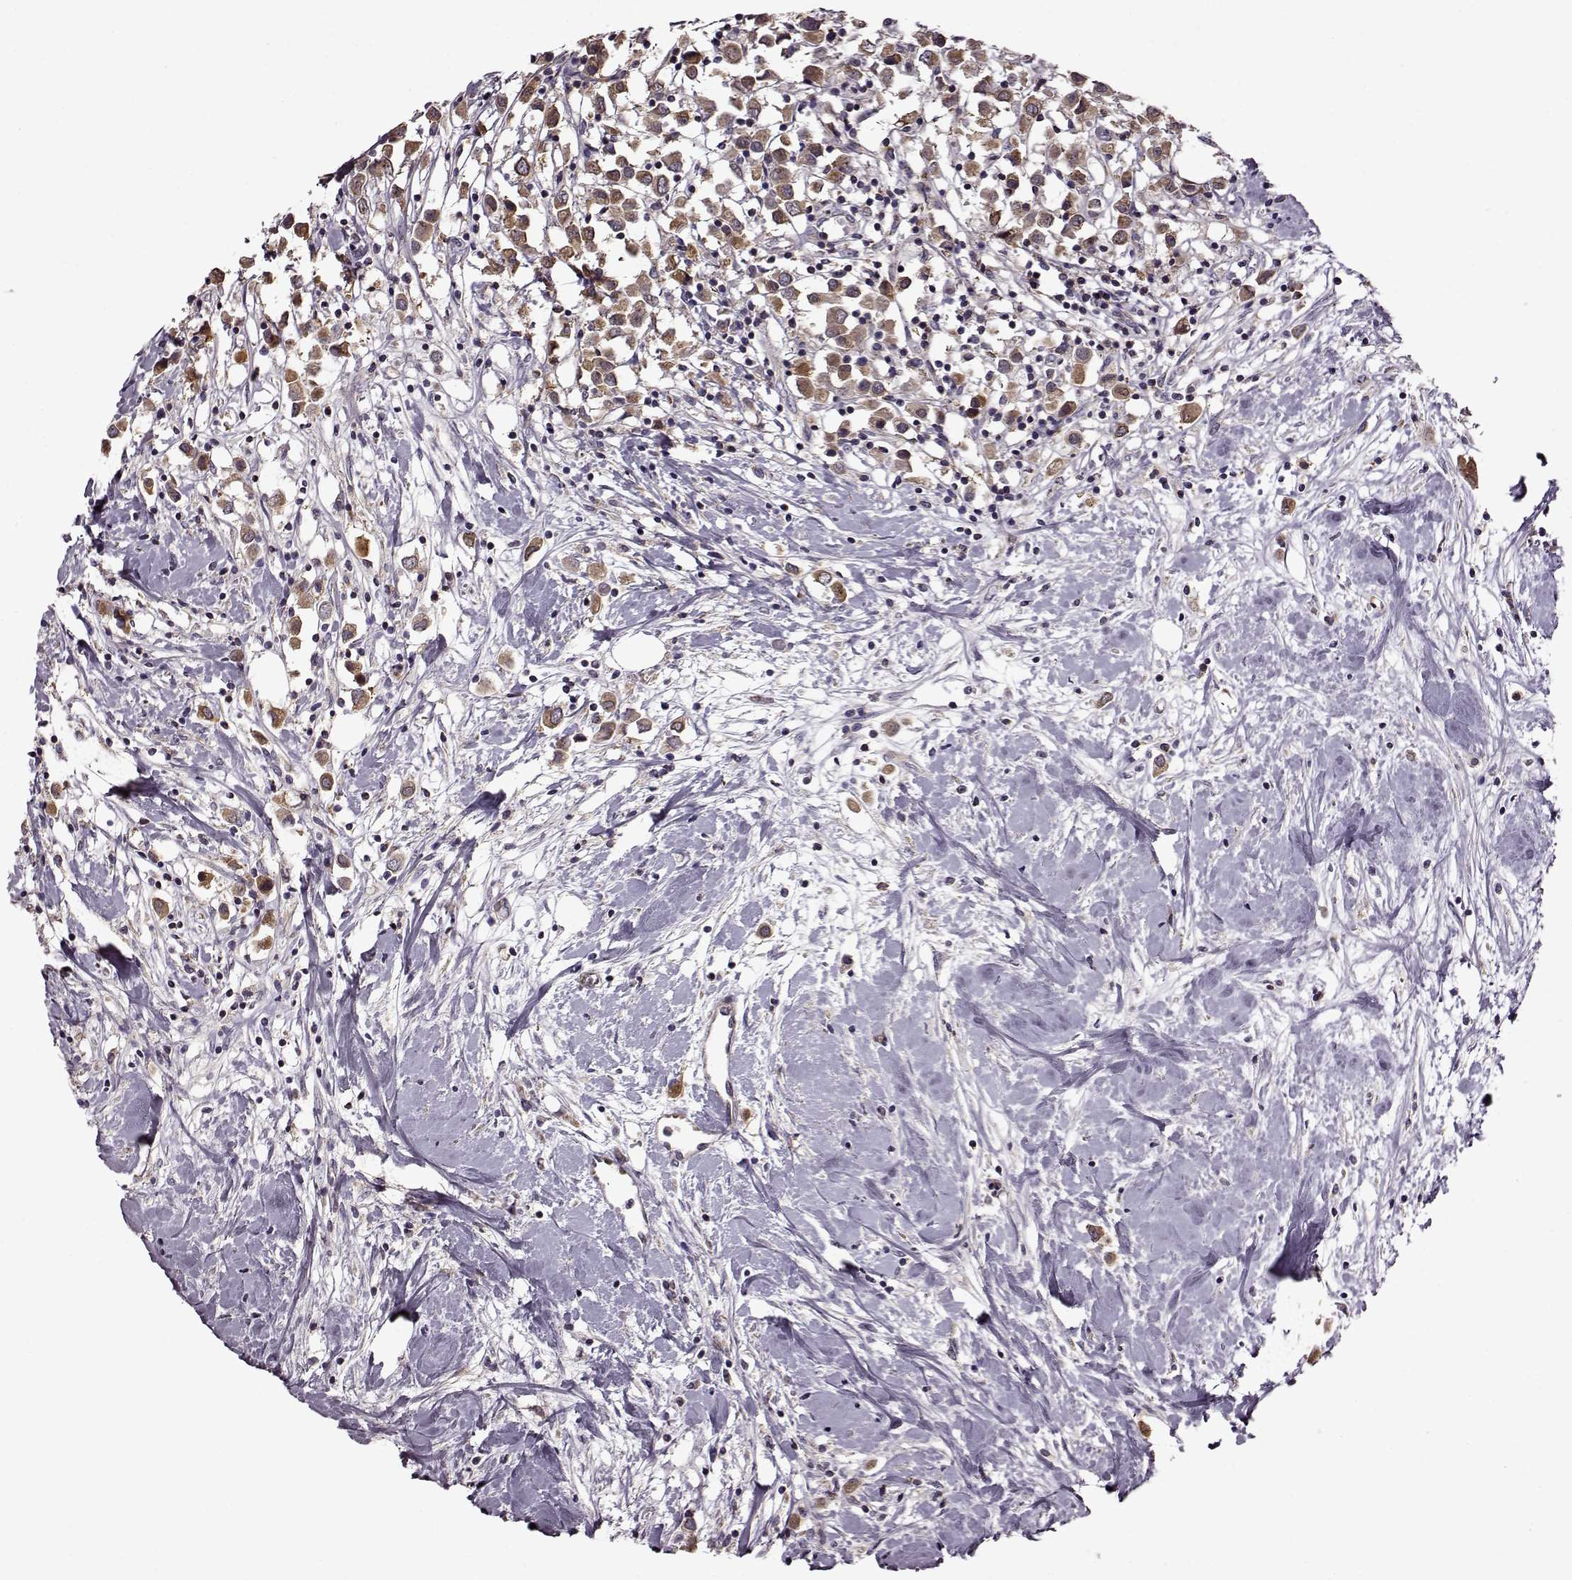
{"staining": {"intensity": "moderate", "quantity": ">75%", "location": "cytoplasmic/membranous"}, "tissue": "breast cancer", "cell_type": "Tumor cells", "image_type": "cancer", "snomed": [{"axis": "morphology", "description": "Duct carcinoma"}, {"axis": "topography", "description": "Breast"}], "caption": "A photomicrograph of breast invasive ductal carcinoma stained for a protein shows moderate cytoplasmic/membranous brown staining in tumor cells.", "gene": "MTSS1", "patient": {"sex": "female", "age": 61}}